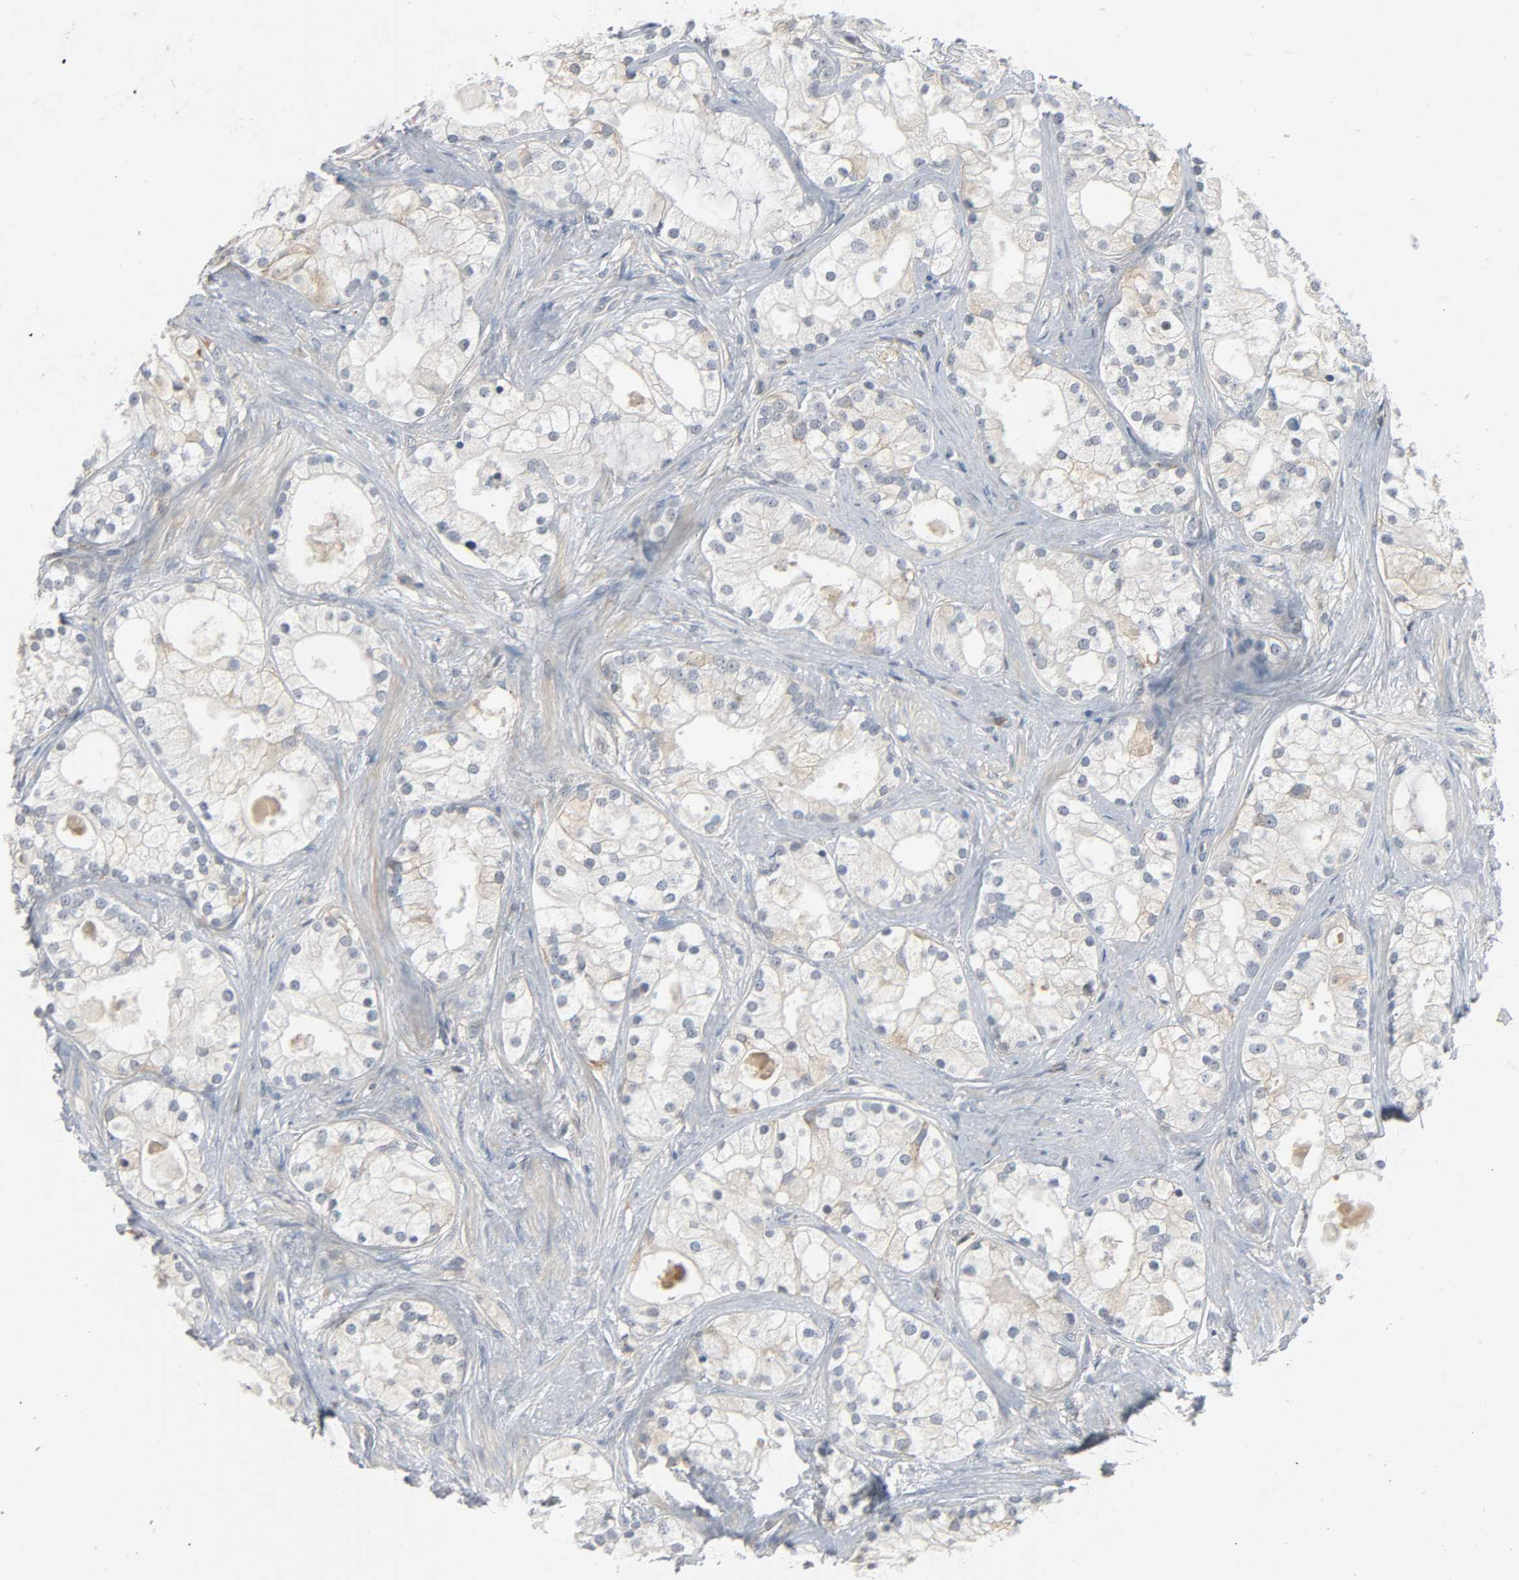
{"staining": {"intensity": "weak", "quantity": "<25%", "location": "cytoplasmic/membranous"}, "tissue": "prostate cancer", "cell_type": "Tumor cells", "image_type": "cancer", "snomed": [{"axis": "morphology", "description": "Adenocarcinoma, Low grade"}, {"axis": "topography", "description": "Prostate"}], "caption": "Prostate low-grade adenocarcinoma was stained to show a protein in brown. There is no significant staining in tumor cells. (DAB (3,3'-diaminobenzidine) immunohistochemistry with hematoxylin counter stain).", "gene": "CD4", "patient": {"sex": "male", "age": 58}}